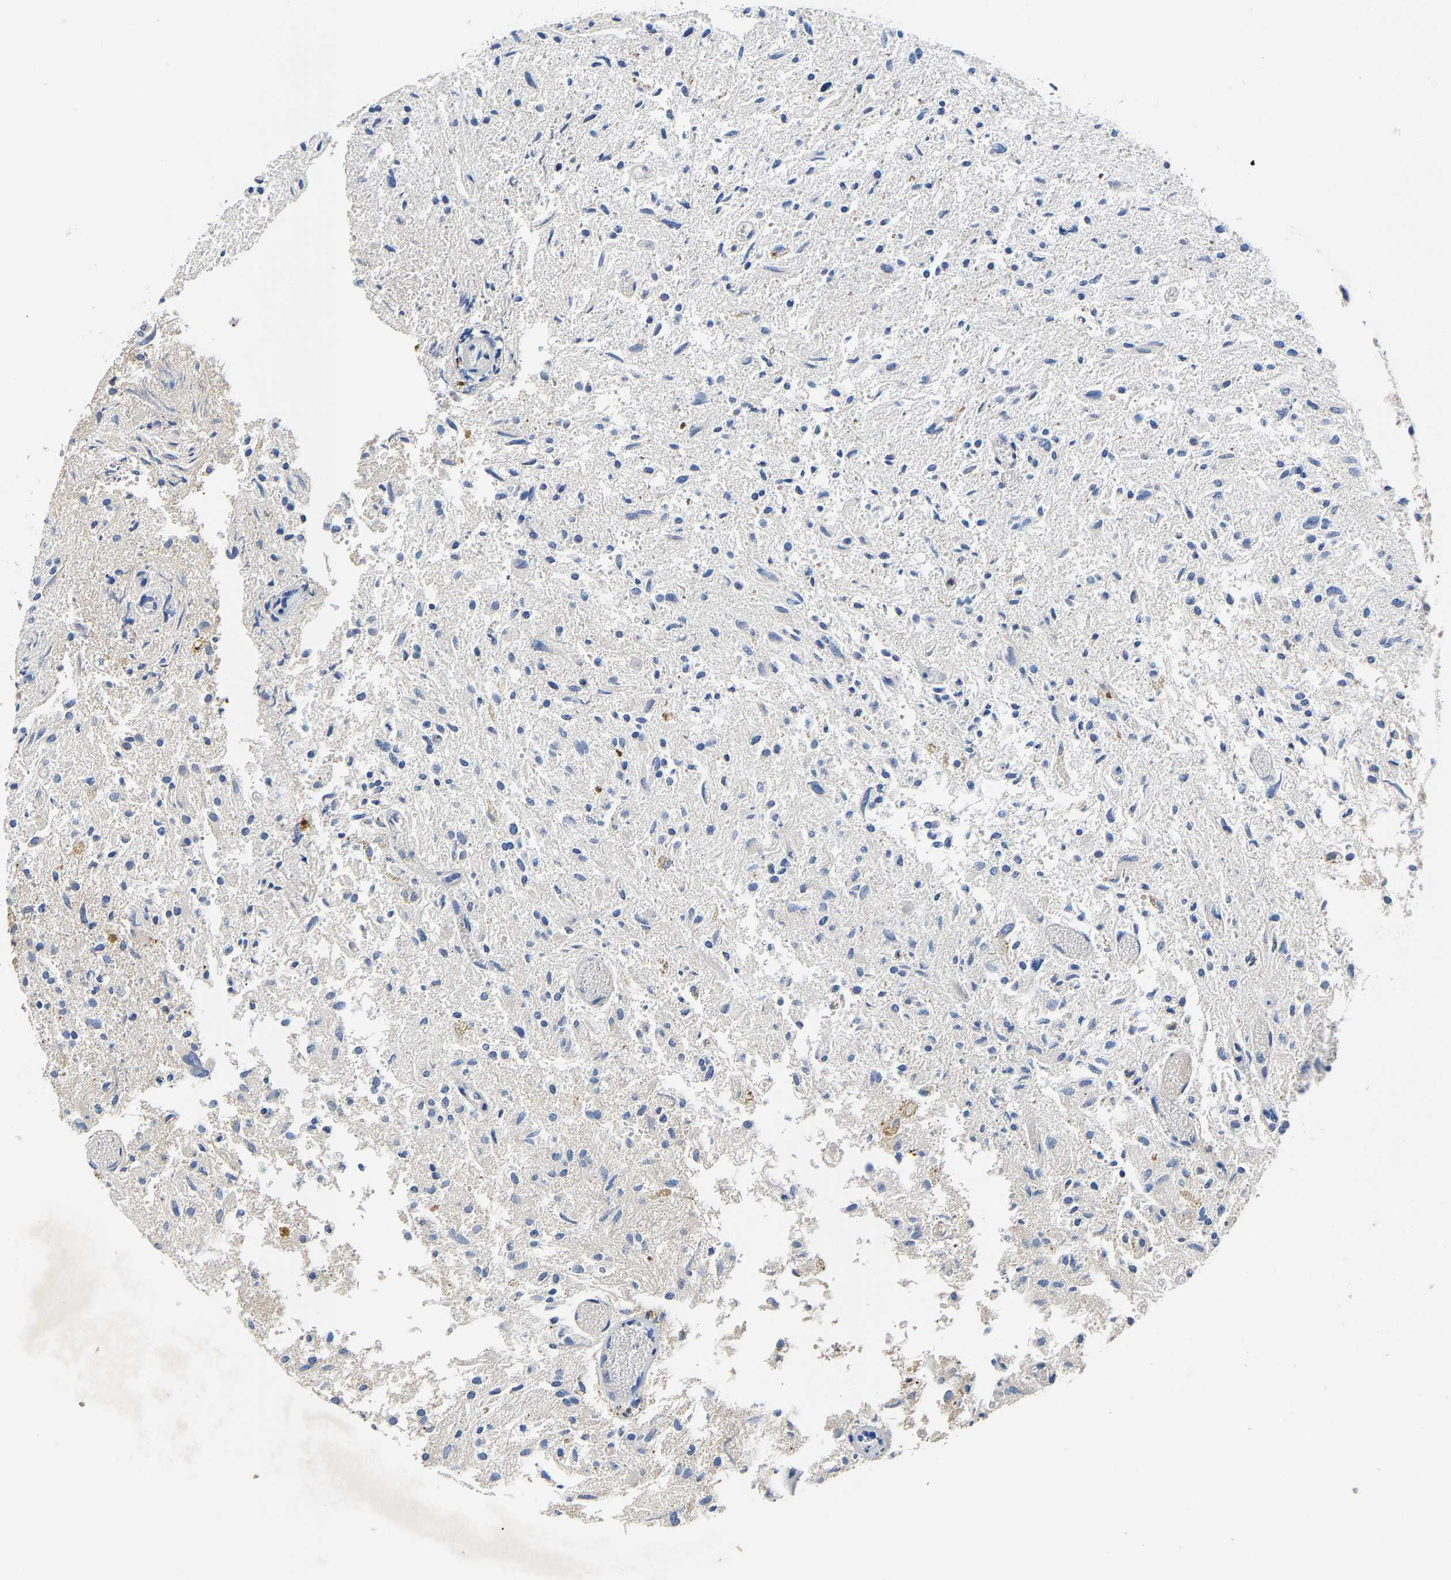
{"staining": {"intensity": "negative", "quantity": "none", "location": "none"}, "tissue": "glioma", "cell_type": "Tumor cells", "image_type": "cancer", "snomed": [{"axis": "morphology", "description": "Glioma, malignant, High grade"}, {"axis": "topography", "description": "Brain"}], "caption": "There is no significant staining in tumor cells of malignant high-grade glioma.", "gene": "CCDC171", "patient": {"sex": "female", "age": 59}}